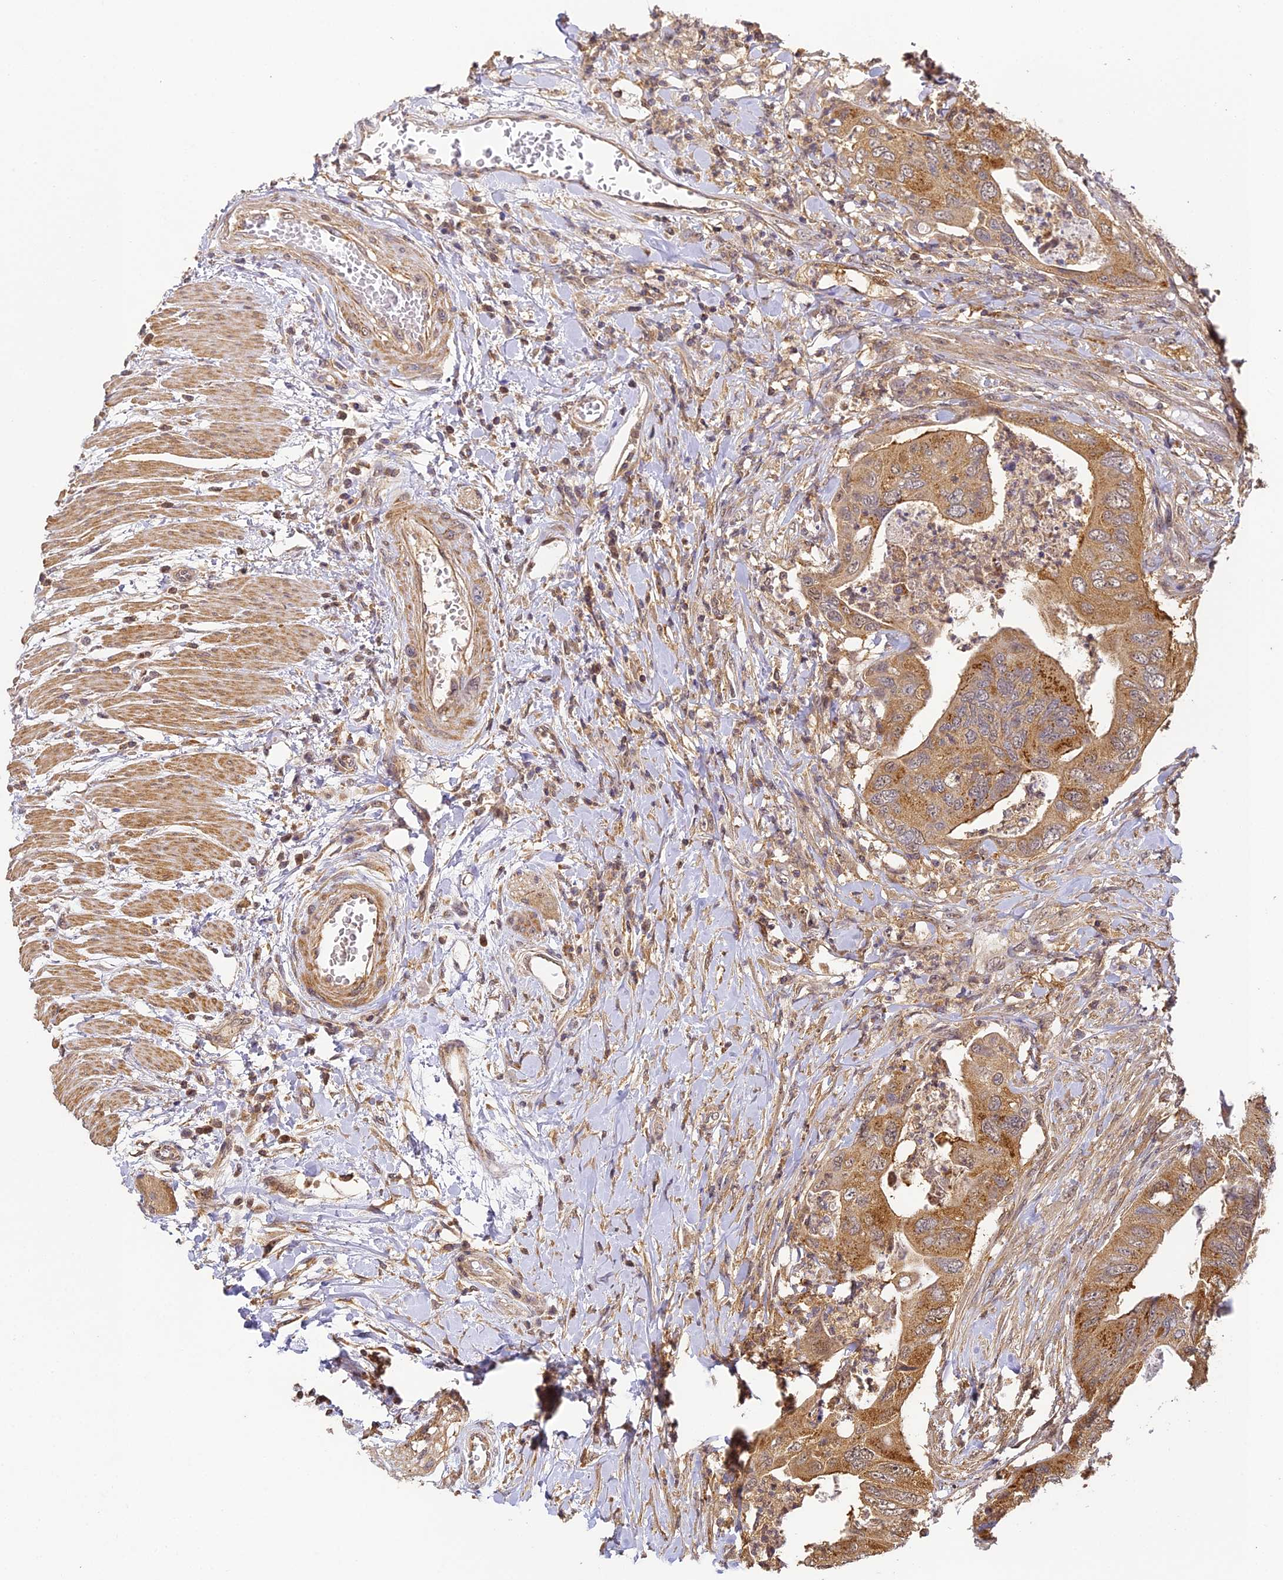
{"staining": {"intensity": "moderate", "quantity": ">75%", "location": "cytoplasmic/membranous"}, "tissue": "colorectal cancer", "cell_type": "Tumor cells", "image_type": "cancer", "snomed": [{"axis": "morphology", "description": "Adenocarcinoma, NOS"}, {"axis": "topography", "description": "Rectum"}], "caption": "IHC (DAB) staining of adenocarcinoma (colorectal) demonstrates moderate cytoplasmic/membranous protein expression in approximately >75% of tumor cells.", "gene": "ZNF443", "patient": {"sex": "male", "age": 63}}